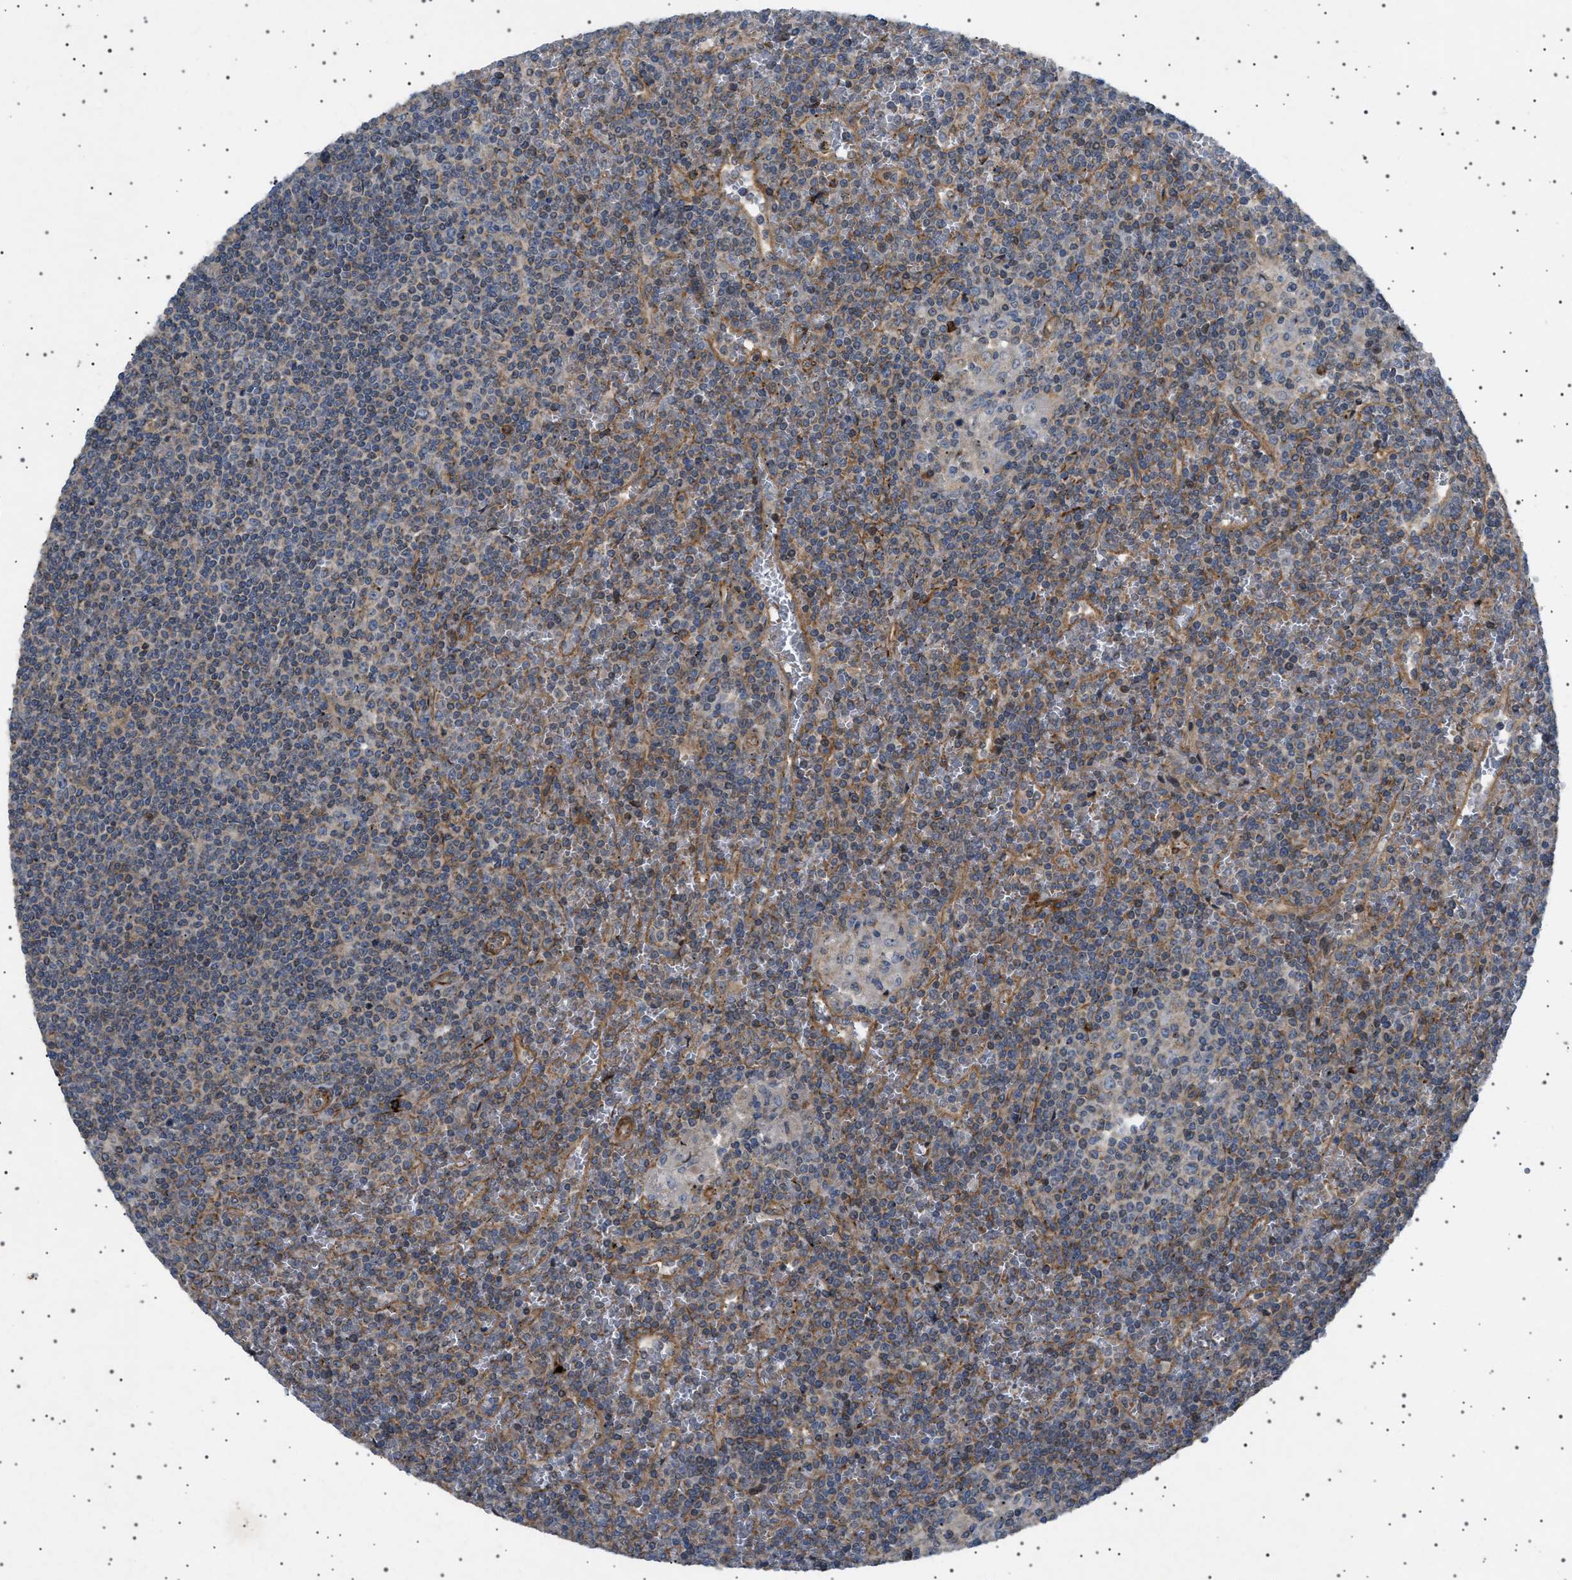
{"staining": {"intensity": "moderate", "quantity": "<25%", "location": "cytoplasmic/membranous"}, "tissue": "lymphoma", "cell_type": "Tumor cells", "image_type": "cancer", "snomed": [{"axis": "morphology", "description": "Malignant lymphoma, non-Hodgkin's type, Low grade"}, {"axis": "topography", "description": "Spleen"}], "caption": "Immunohistochemistry photomicrograph of lymphoma stained for a protein (brown), which exhibits low levels of moderate cytoplasmic/membranous expression in about <25% of tumor cells.", "gene": "CCDC186", "patient": {"sex": "female", "age": 19}}